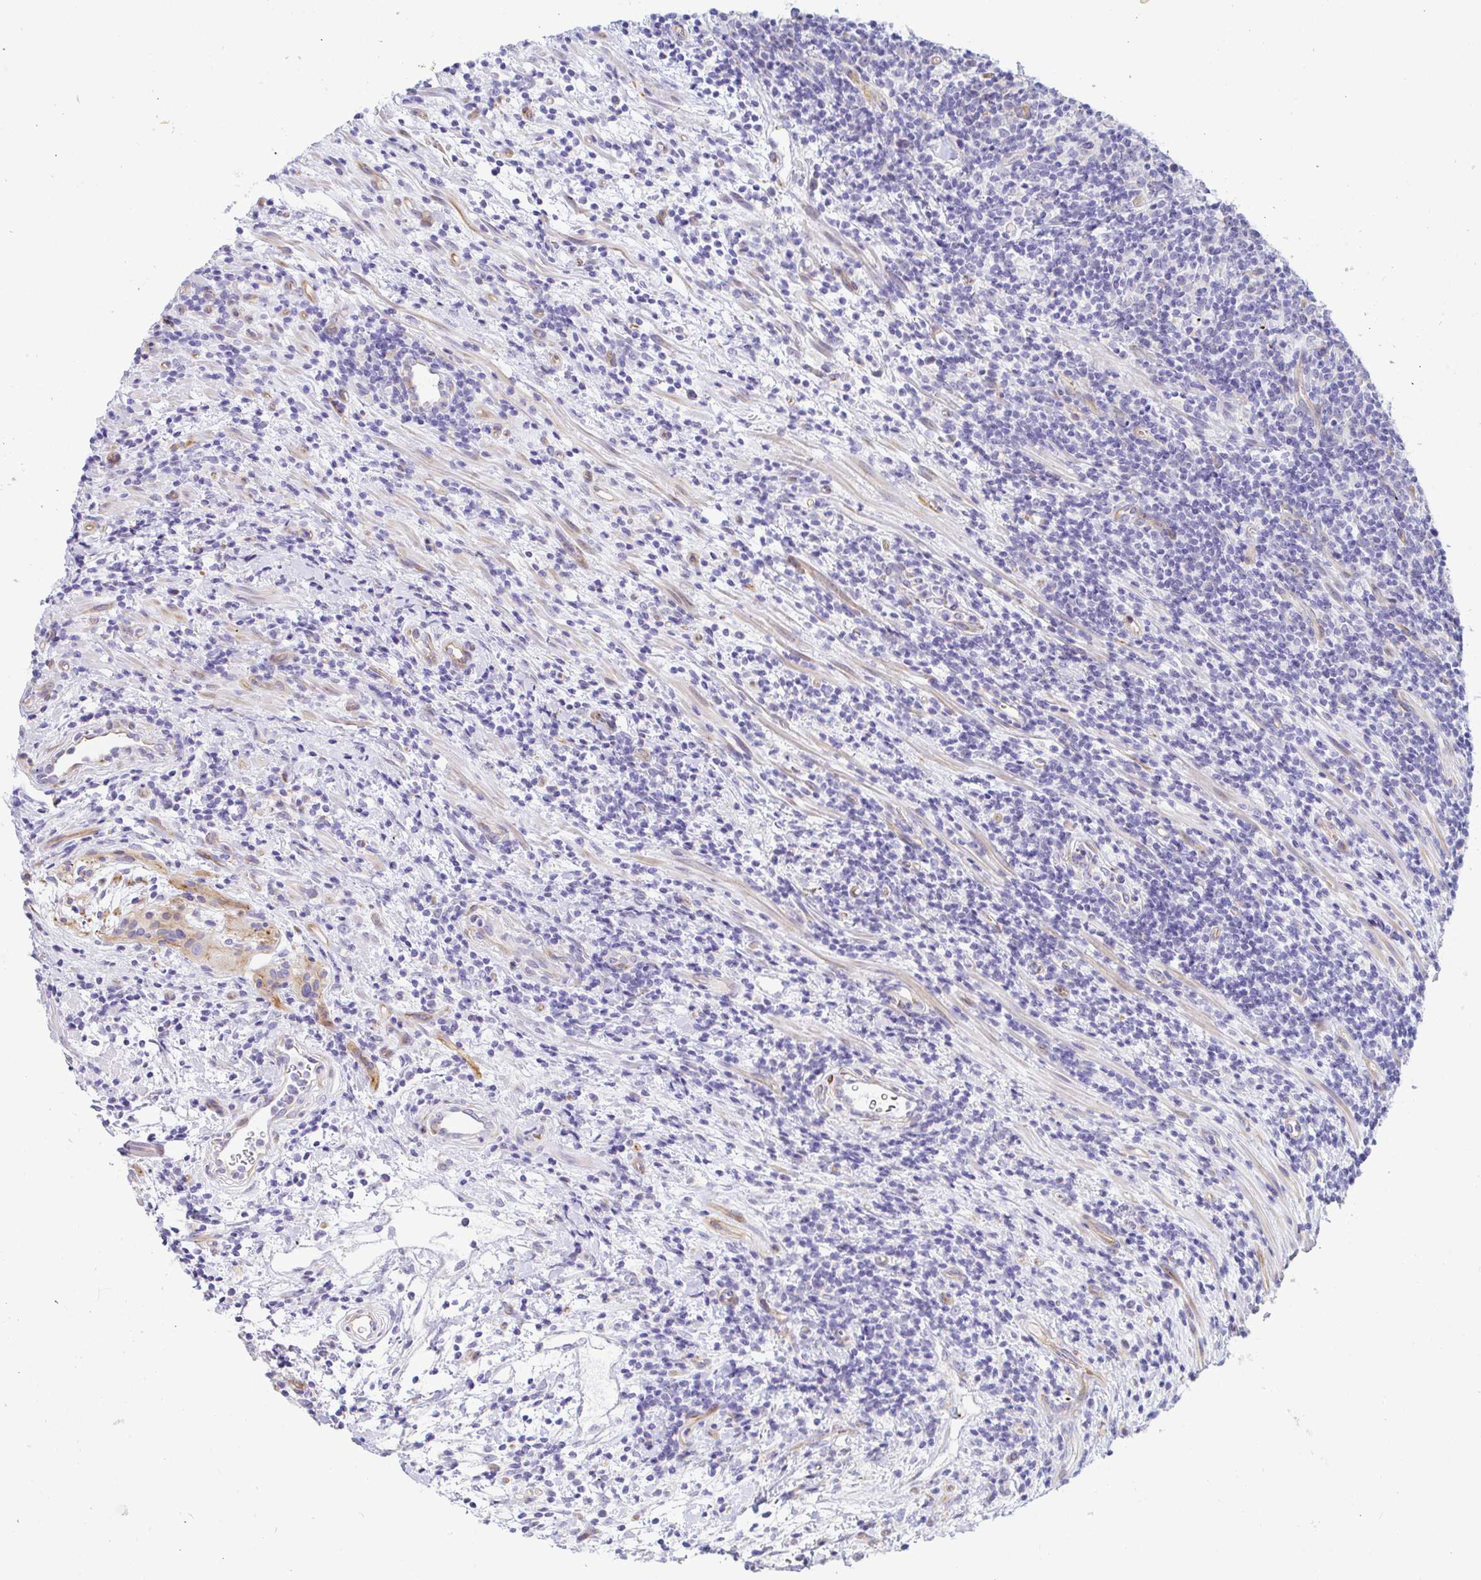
{"staining": {"intensity": "negative", "quantity": "none", "location": "none"}, "tissue": "lymphoma", "cell_type": "Tumor cells", "image_type": "cancer", "snomed": [{"axis": "morphology", "description": "Malignant lymphoma, non-Hodgkin's type, High grade"}, {"axis": "topography", "description": "Small intestine"}], "caption": "IHC histopathology image of high-grade malignant lymphoma, non-Hodgkin's type stained for a protein (brown), which reveals no expression in tumor cells.", "gene": "PINLYP", "patient": {"sex": "female", "age": 56}}